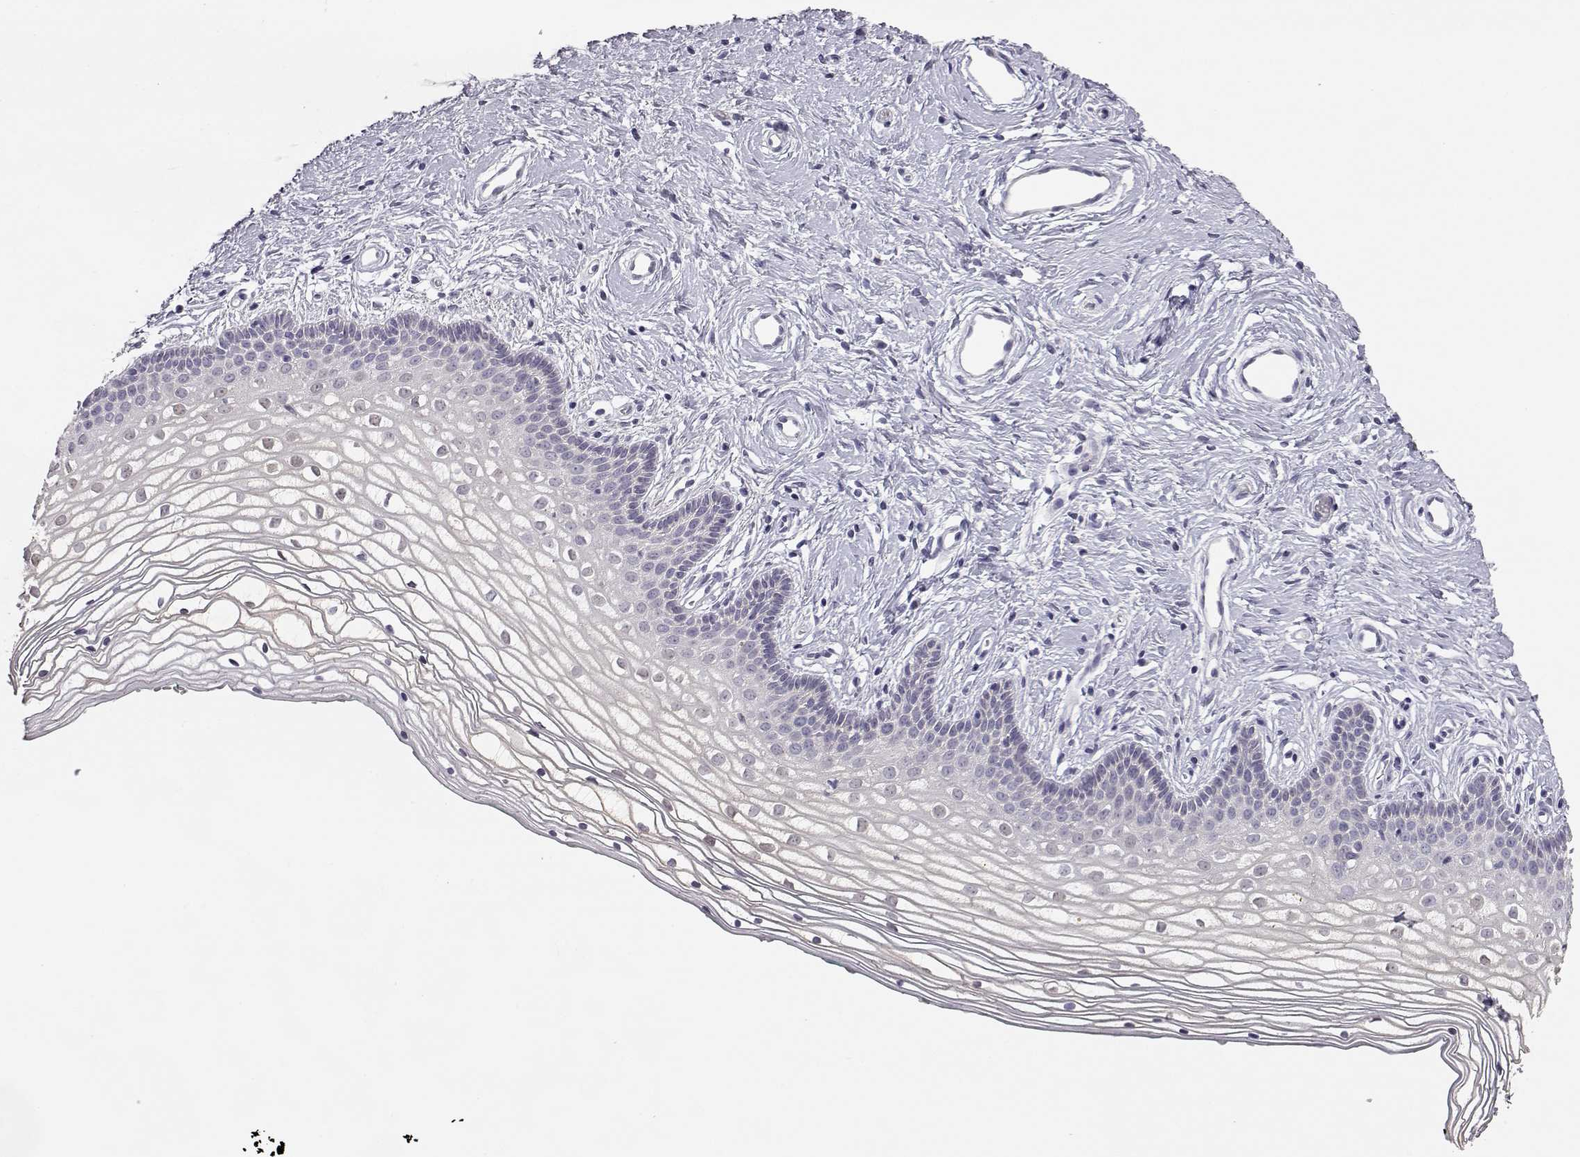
{"staining": {"intensity": "negative", "quantity": "none", "location": "none"}, "tissue": "vagina", "cell_type": "Squamous epithelial cells", "image_type": "normal", "snomed": [{"axis": "morphology", "description": "Normal tissue, NOS"}, {"axis": "topography", "description": "Vagina"}], "caption": "Immunohistochemistry (IHC) micrograph of unremarkable vagina: human vagina stained with DAB (3,3'-diaminobenzidine) shows no significant protein staining in squamous epithelial cells.", "gene": "MYCBPAP", "patient": {"sex": "female", "age": 36}}